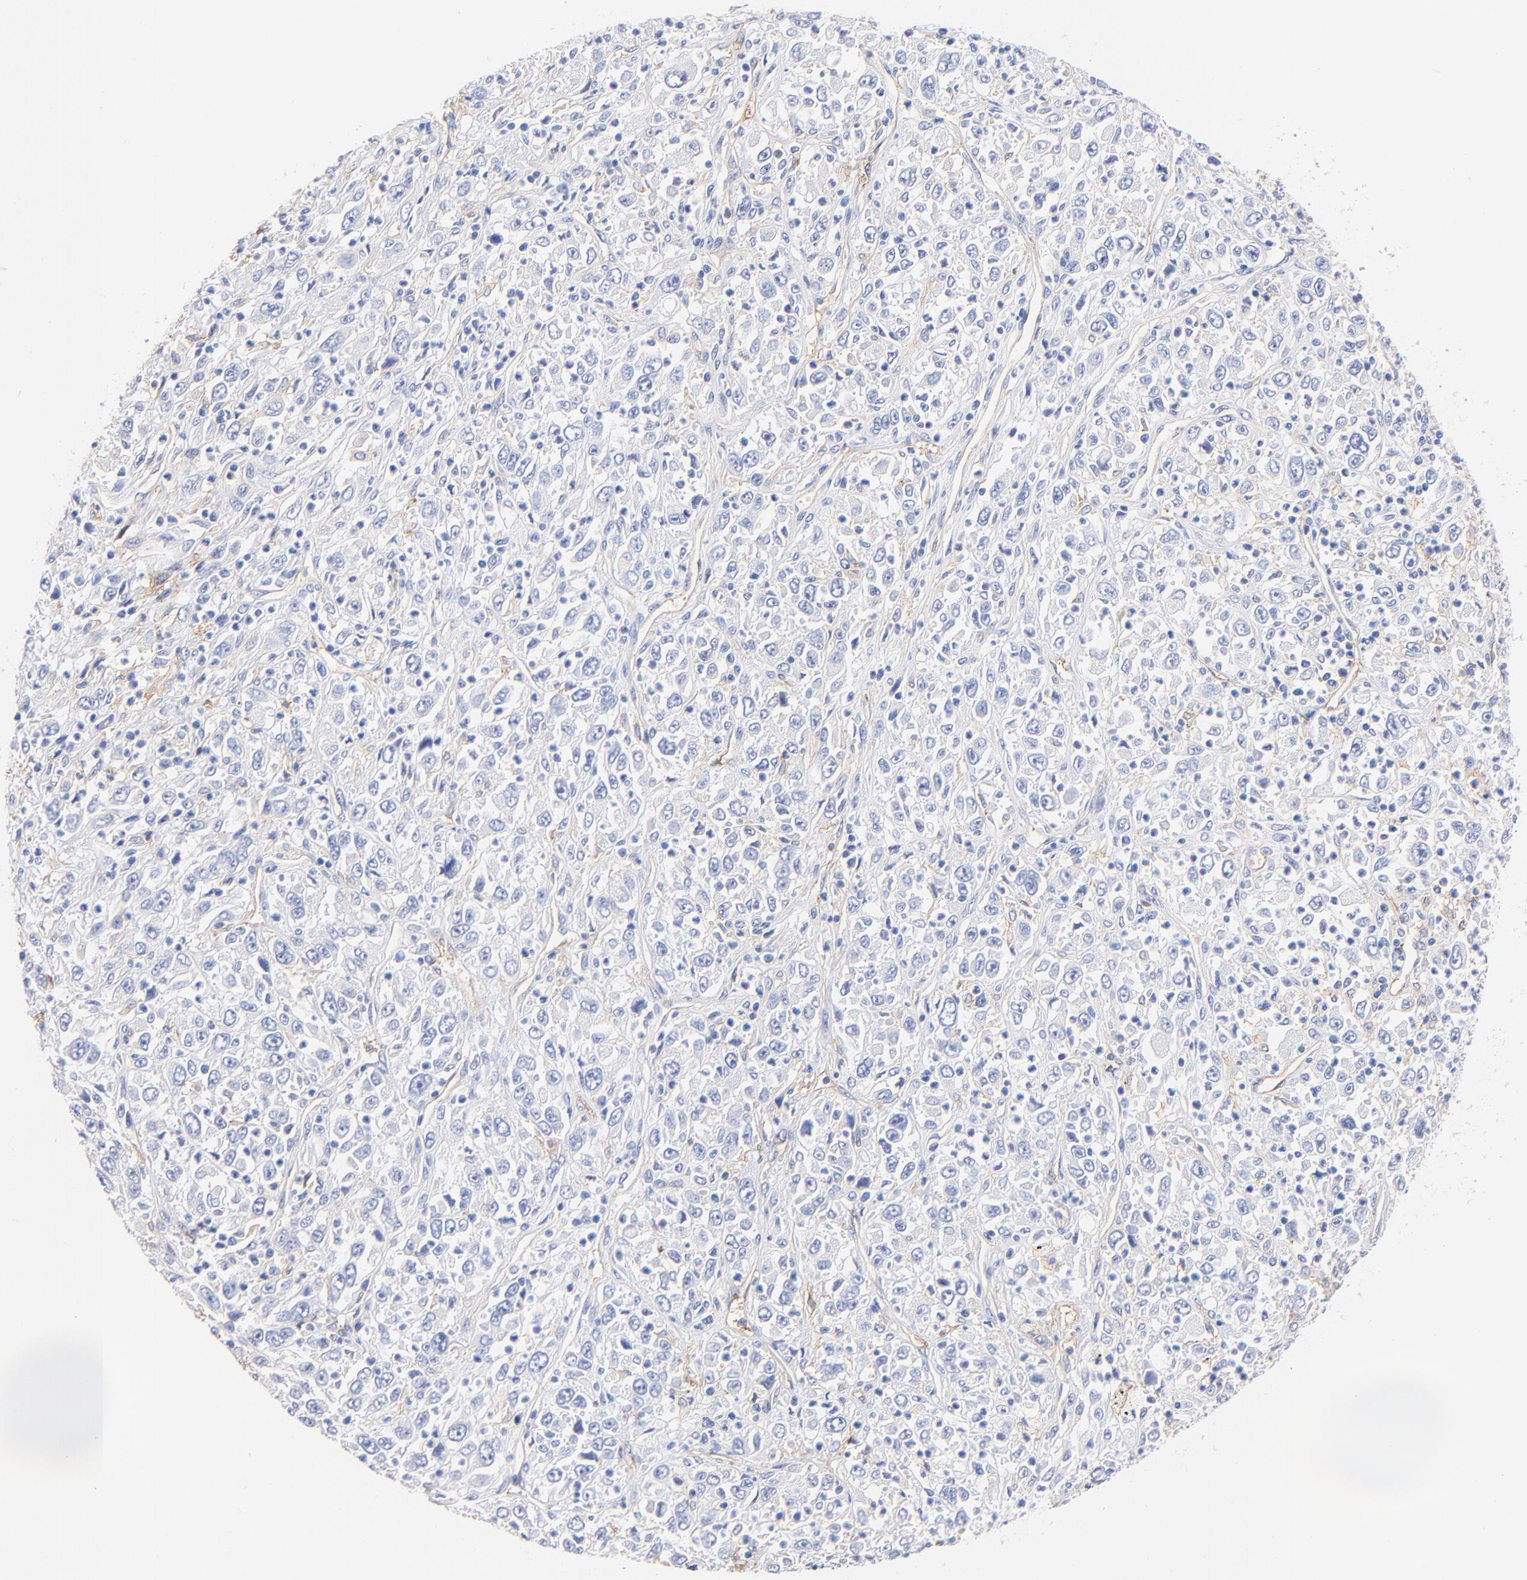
{"staining": {"intensity": "negative", "quantity": "none", "location": "none"}, "tissue": "melanoma", "cell_type": "Tumor cells", "image_type": "cancer", "snomed": [{"axis": "morphology", "description": "Malignant melanoma, Metastatic site"}, {"axis": "topography", "description": "Skin"}], "caption": "Image shows no protein staining in tumor cells of melanoma tissue.", "gene": "SLC44A2", "patient": {"sex": "female", "age": 56}}